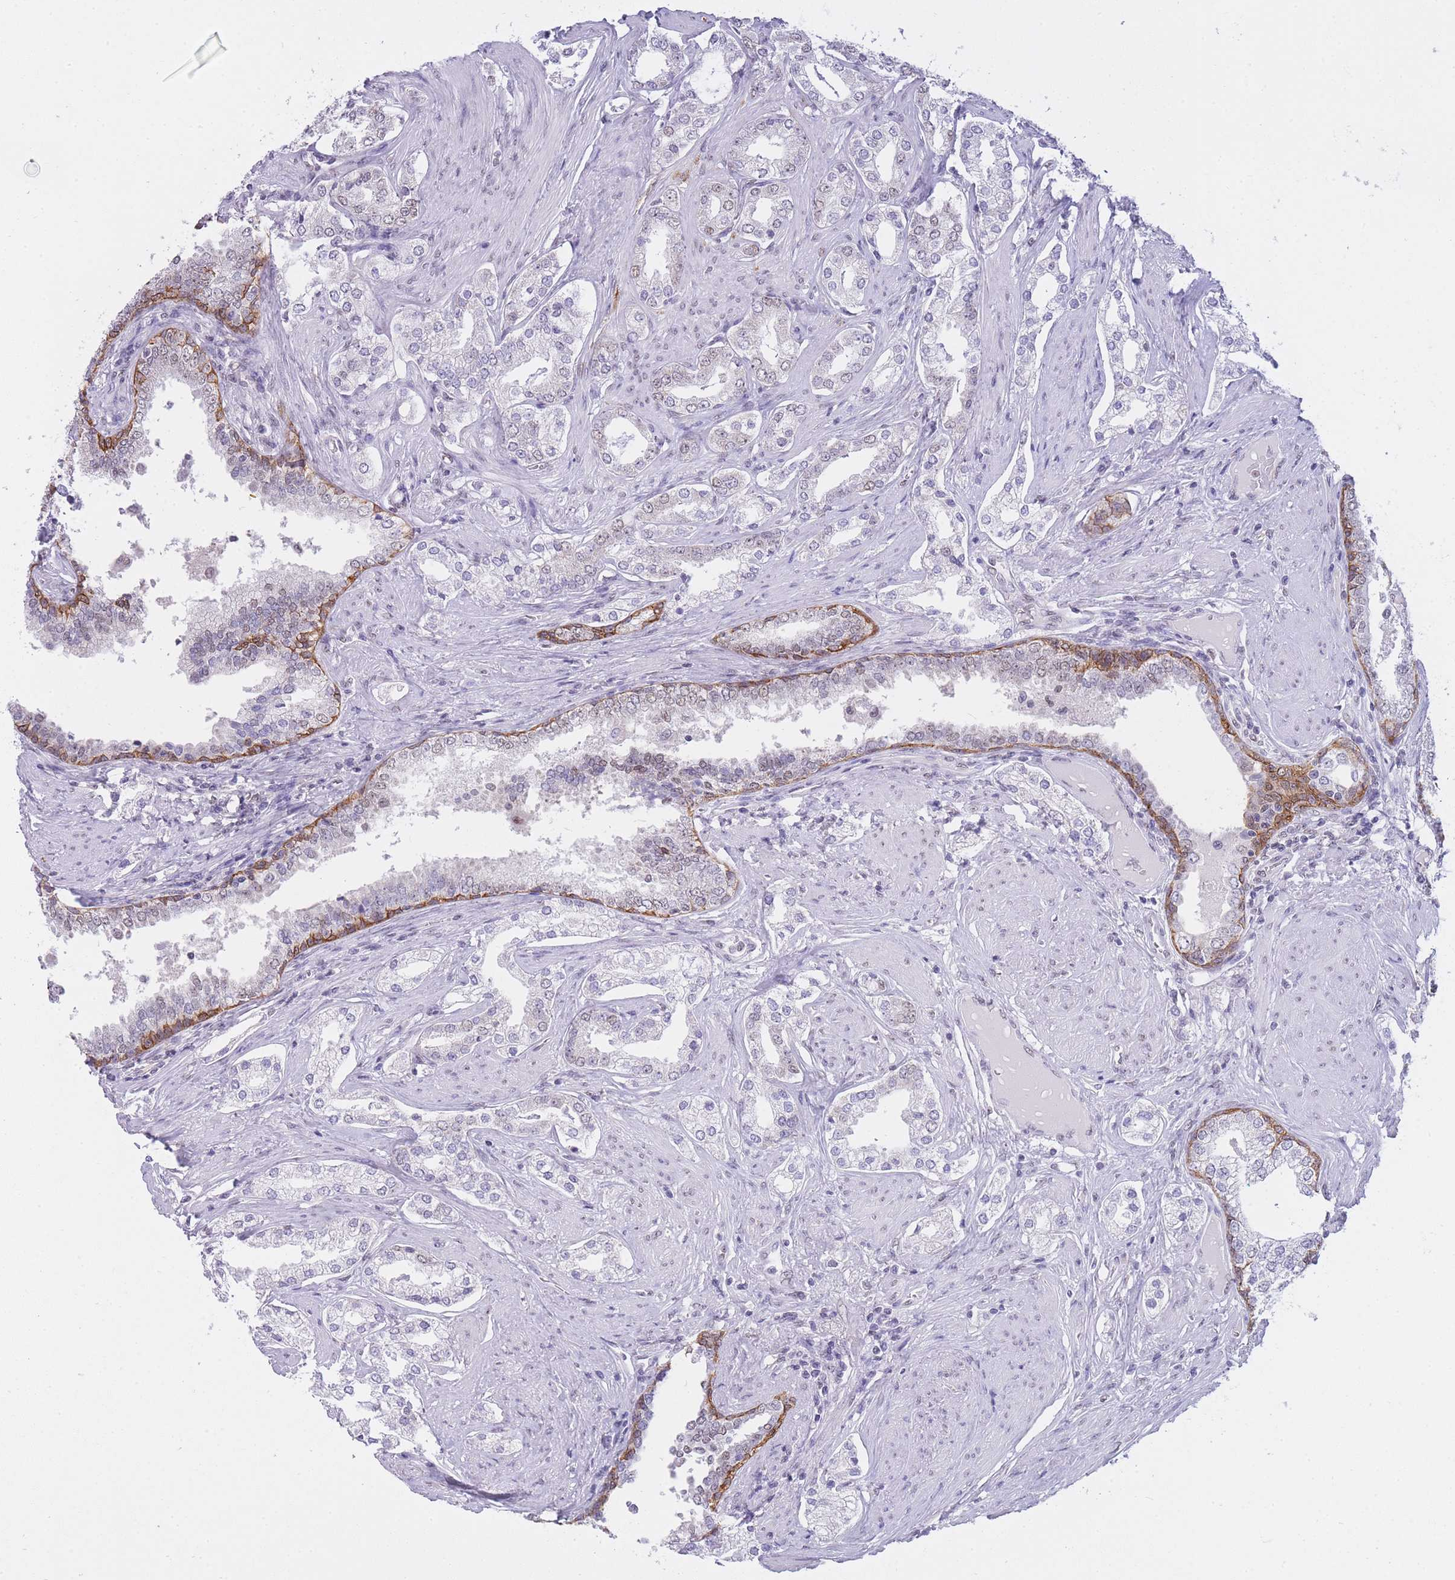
{"staining": {"intensity": "weak", "quantity": ">75%", "location": "nuclear"}, "tissue": "prostate cancer", "cell_type": "Tumor cells", "image_type": "cancer", "snomed": [{"axis": "morphology", "description": "Adenocarcinoma, High grade"}, {"axis": "topography", "description": "Prostate"}], "caption": "Protein analysis of adenocarcinoma (high-grade) (prostate) tissue shows weak nuclear positivity in approximately >75% of tumor cells. The staining was performed using DAB (3,3'-diaminobenzidine), with brown indicating positive protein expression. Nuclei are stained blue with hematoxylin.", "gene": "FRAT2", "patient": {"sex": "male", "age": 71}}